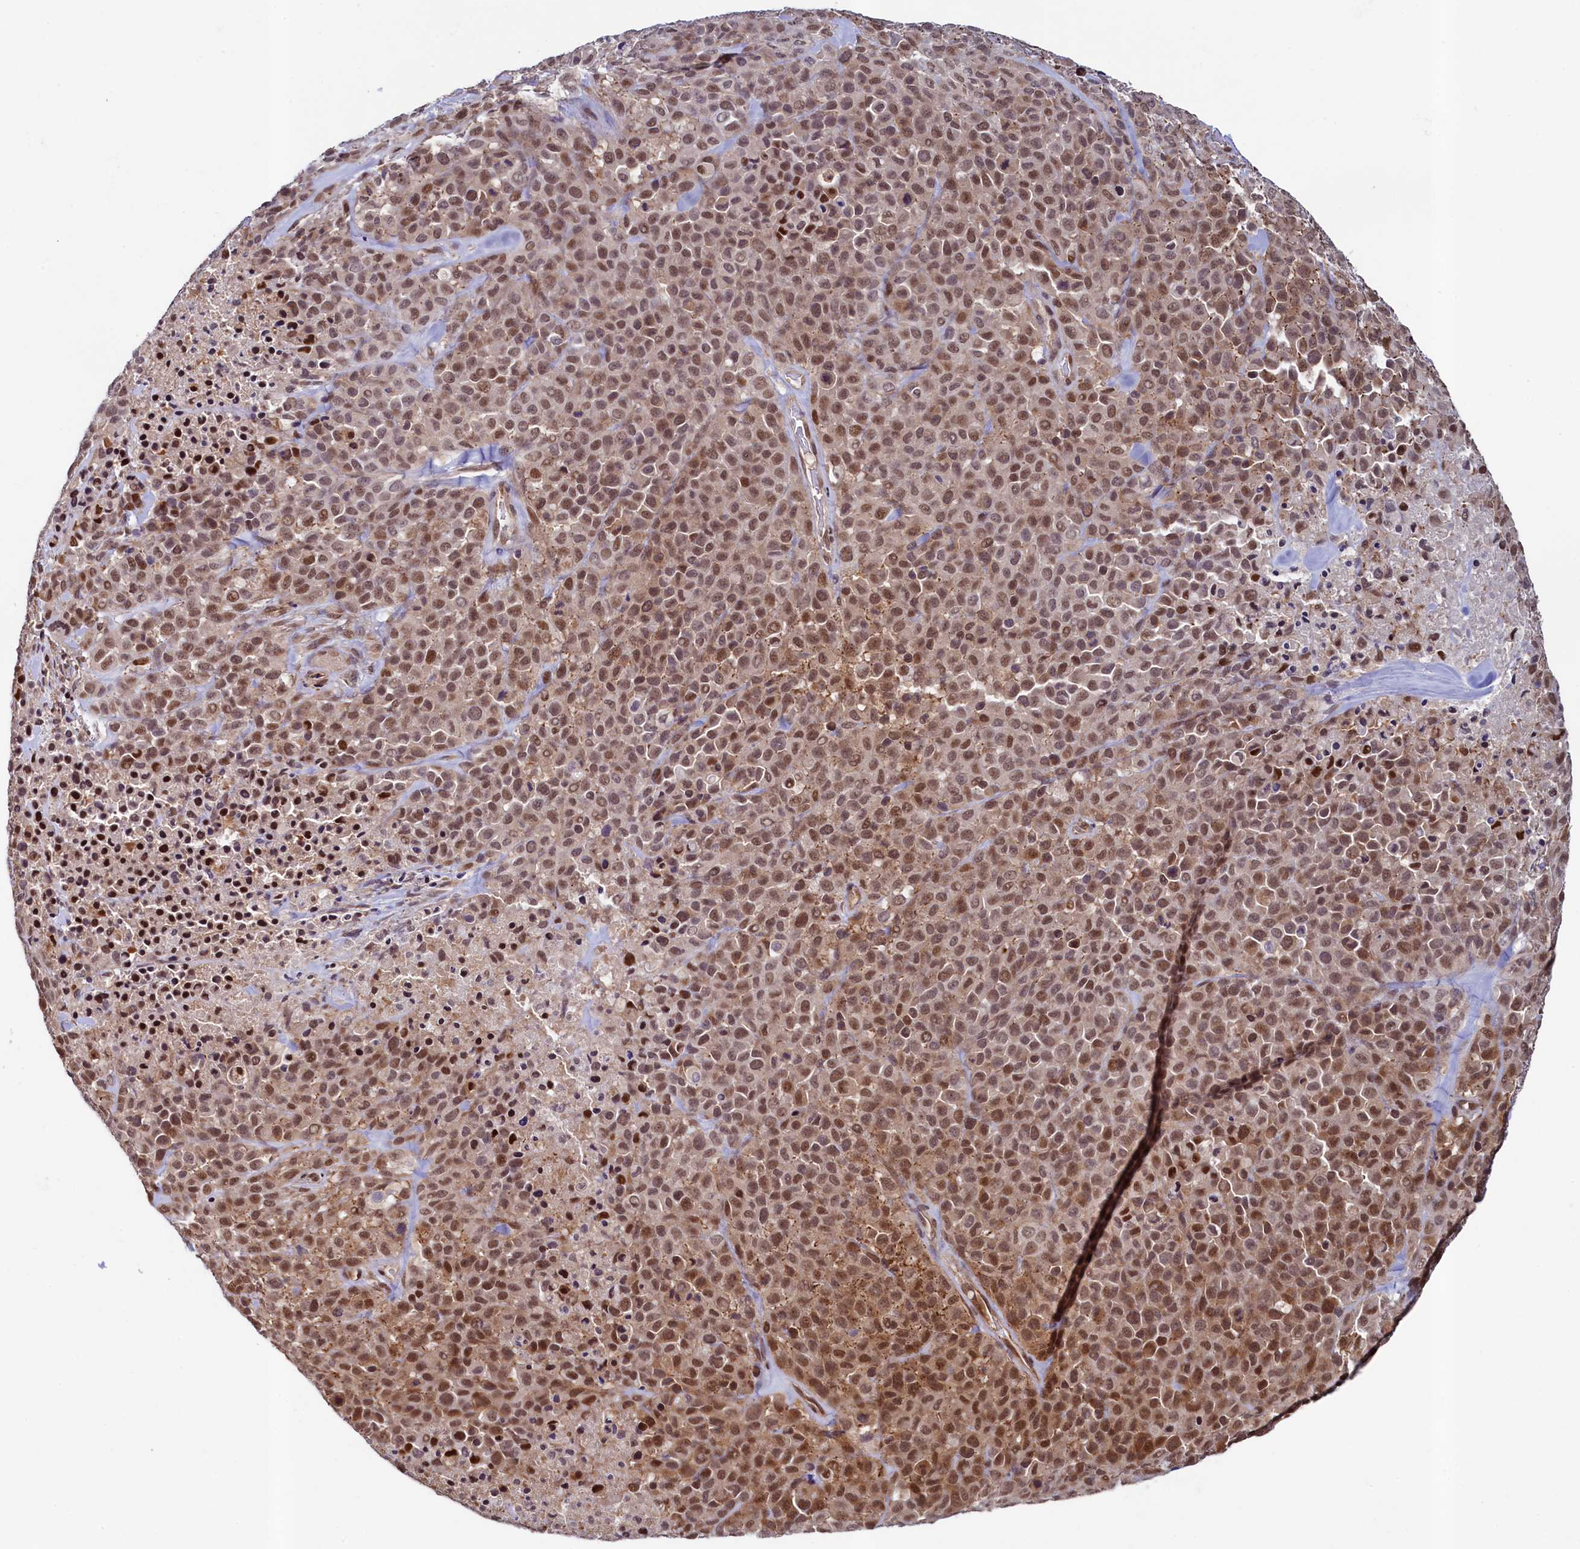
{"staining": {"intensity": "moderate", "quantity": ">75%", "location": "nuclear"}, "tissue": "melanoma", "cell_type": "Tumor cells", "image_type": "cancer", "snomed": [{"axis": "morphology", "description": "Malignant melanoma, Metastatic site"}, {"axis": "topography", "description": "Skin"}], "caption": "Protein expression by immunohistochemistry (IHC) exhibits moderate nuclear staining in about >75% of tumor cells in melanoma.", "gene": "LEO1", "patient": {"sex": "female", "age": 81}}